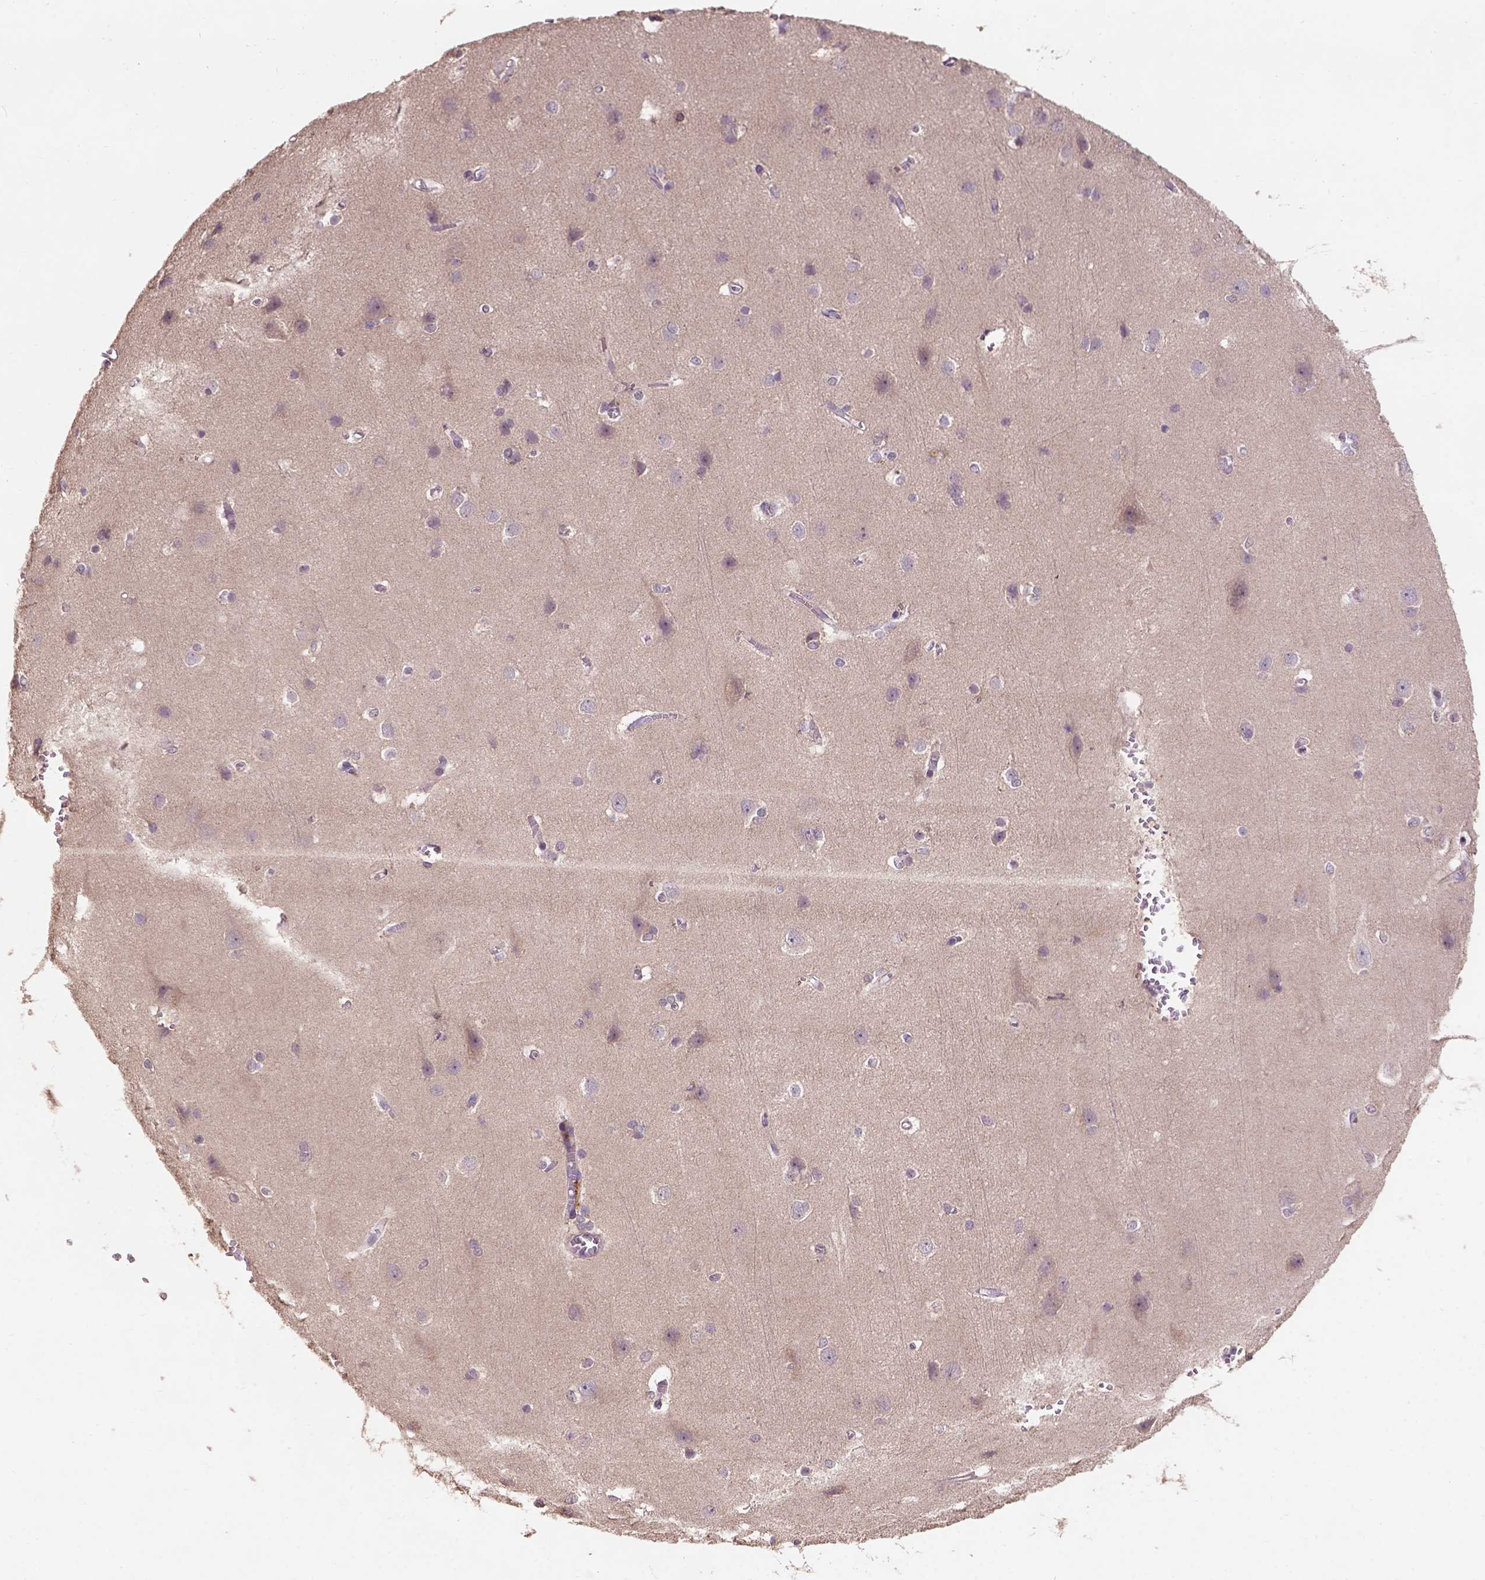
{"staining": {"intensity": "negative", "quantity": "none", "location": "none"}, "tissue": "cerebral cortex", "cell_type": "Endothelial cells", "image_type": "normal", "snomed": [{"axis": "morphology", "description": "Normal tissue, NOS"}, {"axis": "topography", "description": "Cerebral cortex"}], "caption": "Immunohistochemical staining of normal cerebral cortex reveals no significant staining in endothelial cells. (DAB (3,3'-diaminobenzidine) immunohistochemistry (IHC) visualized using brightfield microscopy, high magnification).", "gene": "KBTBD8", "patient": {"sex": "male", "age": 37}}